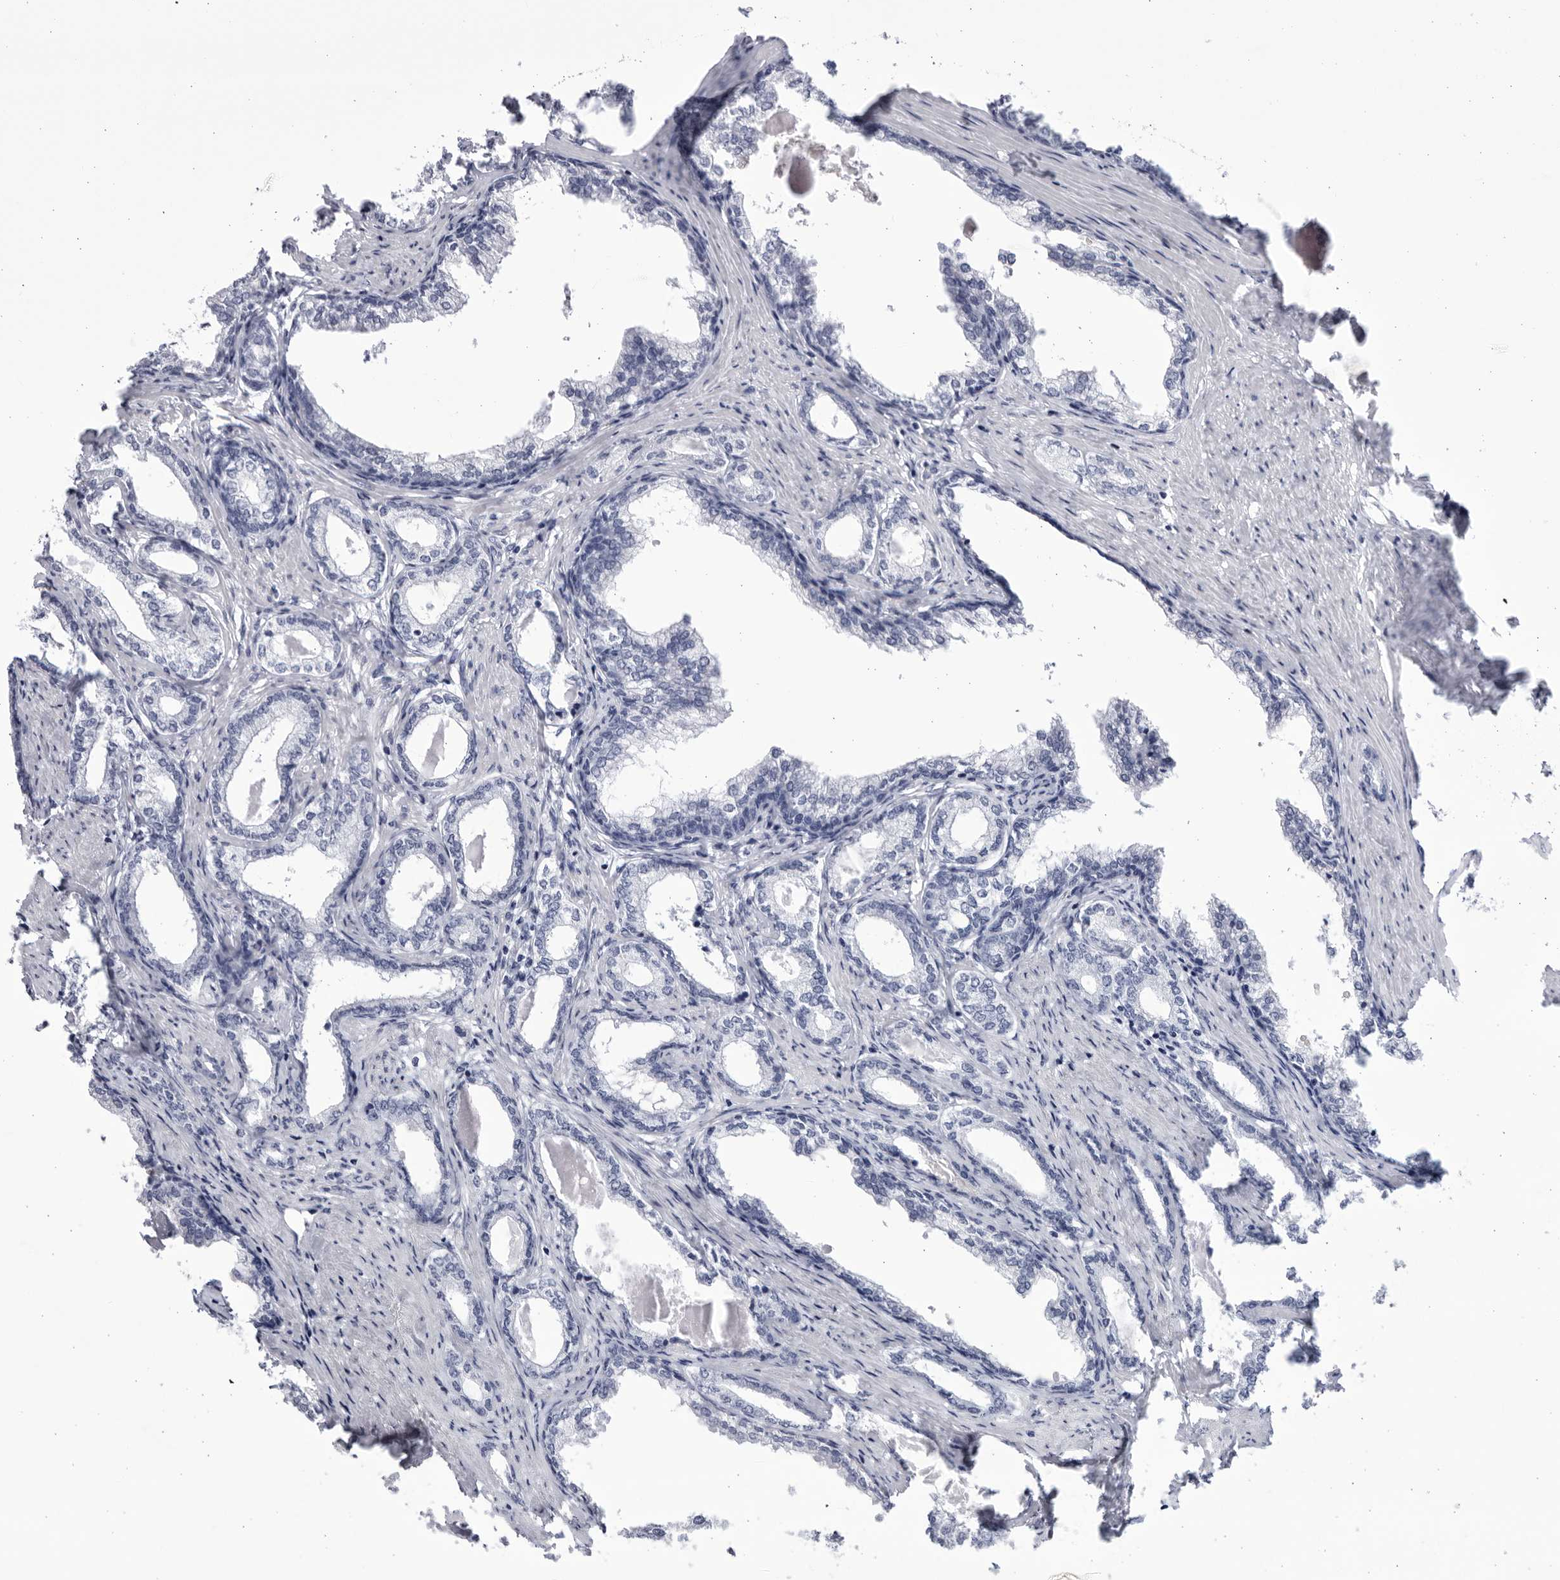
{"staining": {"intensity": "negative", "quantity": "none", "location": "none"}, "tissue": "prostate cancer", "cell_type": "Tumor cells", "image_type": "cancer", "snomed": [{"axis": "morphology", "description": "Adenocarcinoma, High grade"}, {"axis": "topography", "description": "Prostate"}], "caption": "Immunohistochemical staining of human high-grade adenocarcinoma (prostate) exhibits no significant expression in tumor cells. The staining was performed using DAB (3,3'-diaminobenzidine) to visualize the protein expression in brown, while the nuclei were stained in blue with hematoxylin (Magnification: 20x).", "gene": "CCDC181", "patient": {"sex": "male", "age": 58}}